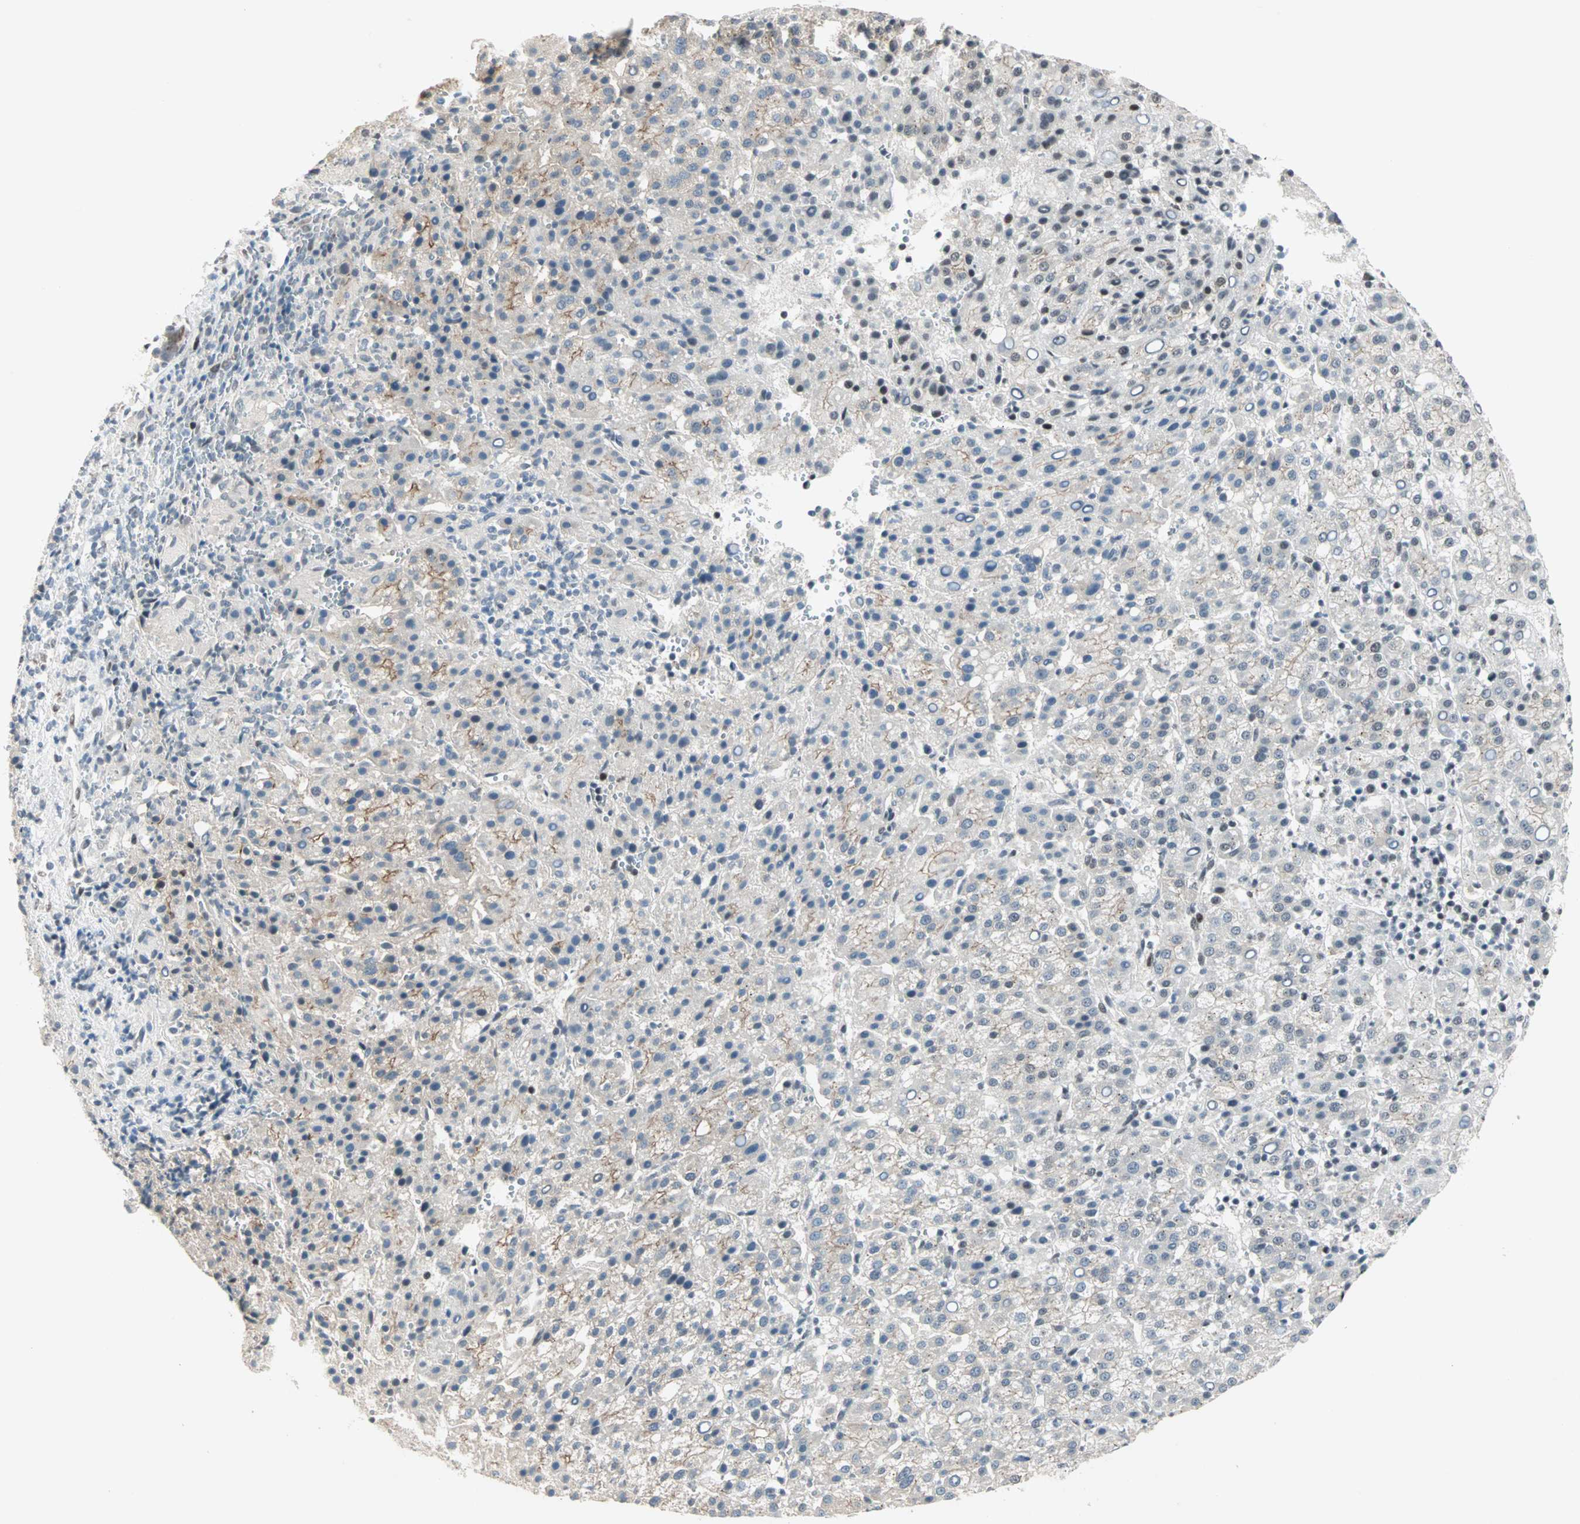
{"staining": {"intensity": "negative", "quantity": "none", "location": "none"}, "tissue": "liver cancer", "cell_type": "Tumor cells", "image_type": "cancer", "snomed": [{"axis": "morphology", "description": "Carcinoma, Hepatocellular, NOS"}, {"axis": "topography", "description": "Liver"}], "caption": "The micrograph demonstrates no significant staining in tumor cells of liver hepatocellular carcinoma.", "gene": "BLM", "patient": {"sex": "female", "age": 58}}